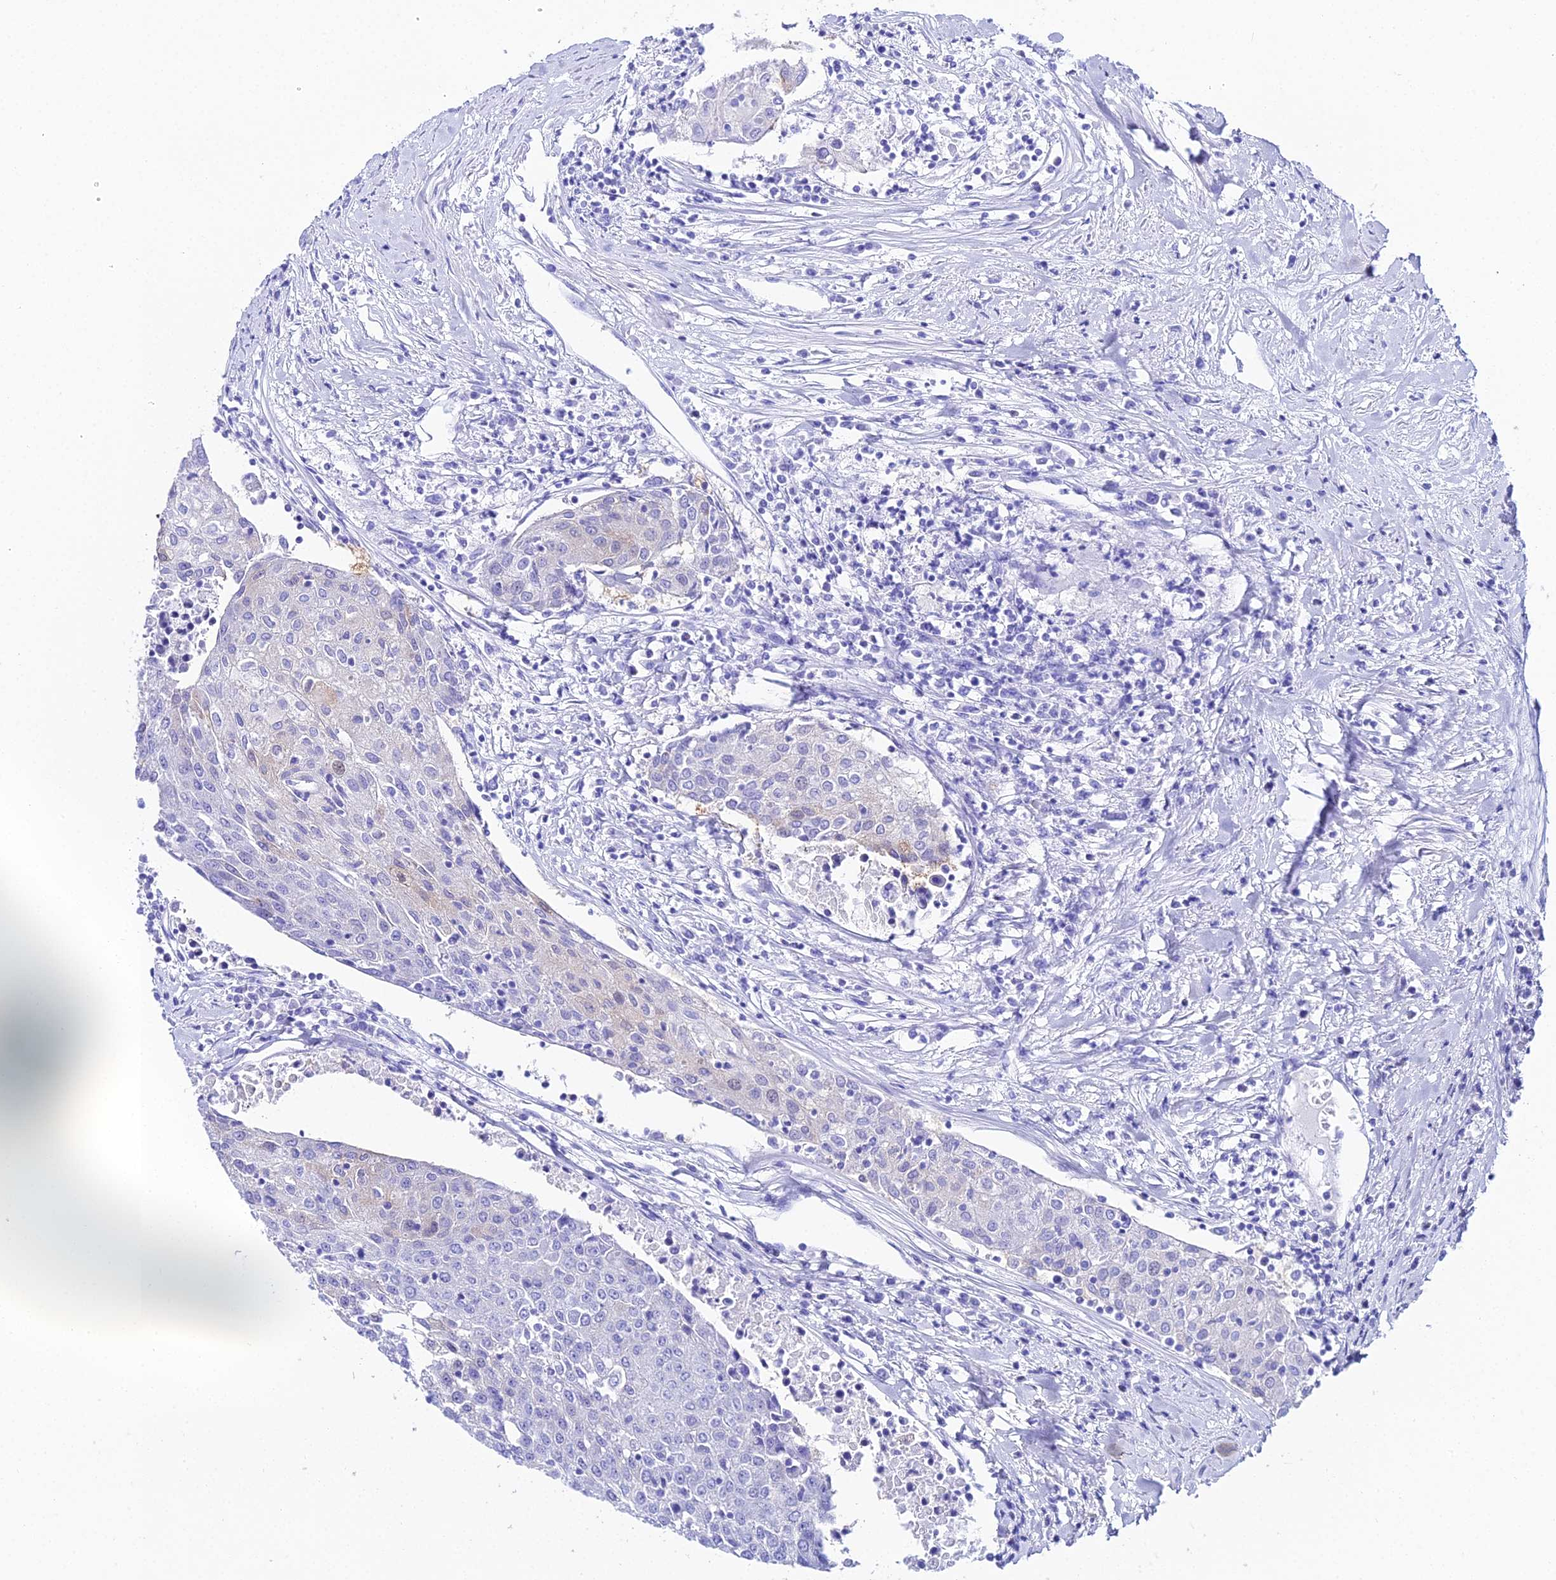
{"staining": {"intensity": "negative", "quantity": "none", "location": "none"}, "tissue": "urothelial cancer", "cell_type": "Tumor cells", "image_type": "cancer", "snomed": [{"axis": "morphology", "description": "Urothelial carcinoma, High grade"}, {"axis": "topography", "description": "Urinary bladder"}], "caption": "Immunohistochemistry histopathology image of human urothelial cancer stained for a protein (brown), which demonstrates no positivity in tumor cells.", "gene": "DDX19A", "patient": {"sex": "female", "age": 85}}